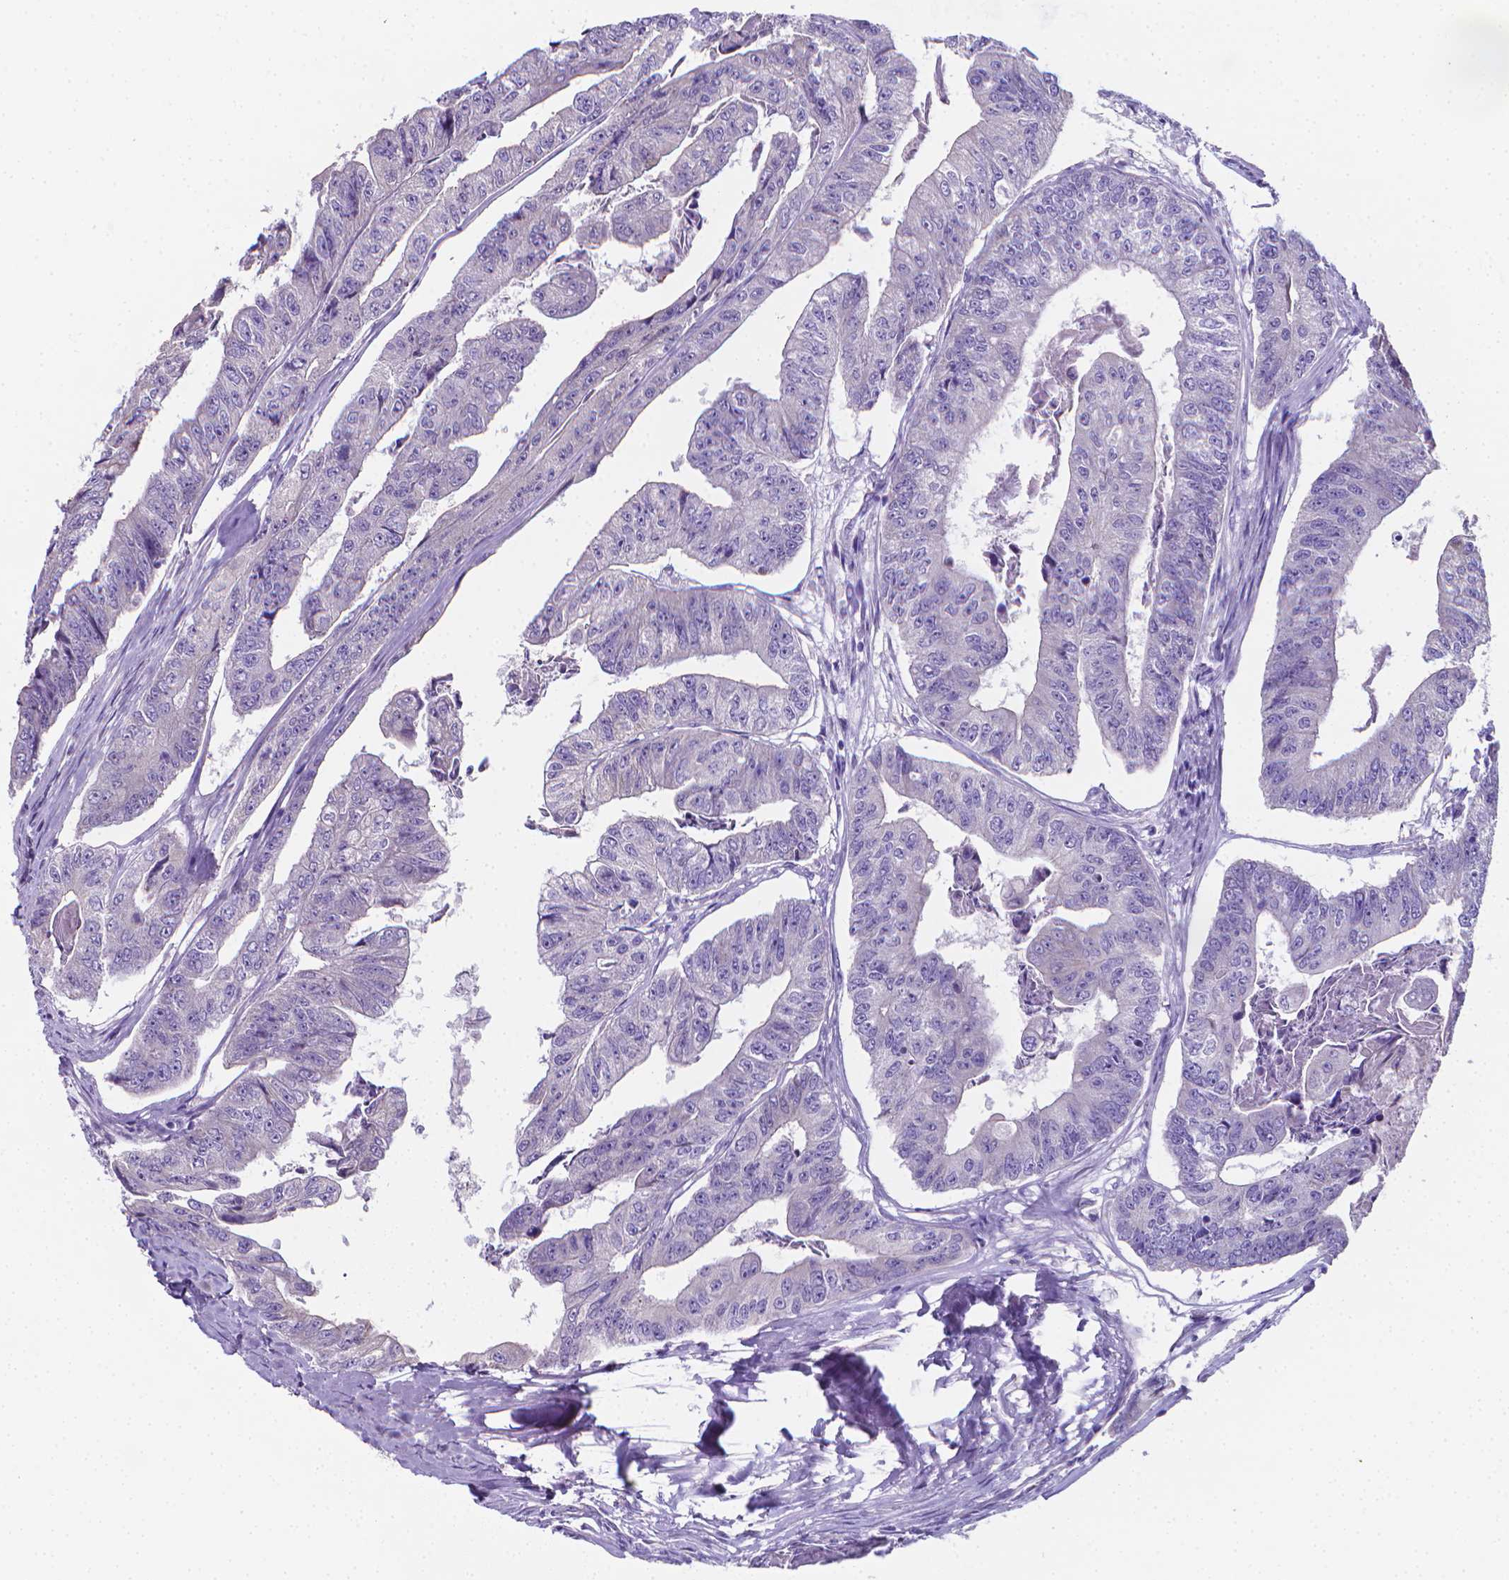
{"staining": {"intensity": "negative", "quantity": "none", "location": "none"}, "tissue": "colorectal cancer", "cell_type": "Tumor cells", "image_type": "cancer", "snomed": [{"axis": "morphology", "description": "Adenocarcinoma, NOS"}, {"axis": "topography", "description": "Colon"}], "caption": "Human adenocarcinoma (colorectal) stained for a protein using immunohistochemistry demonstrates no staining in tumor cells.", "gene": "LRRC73", "patient": {"sex": "female", "age": 67}}